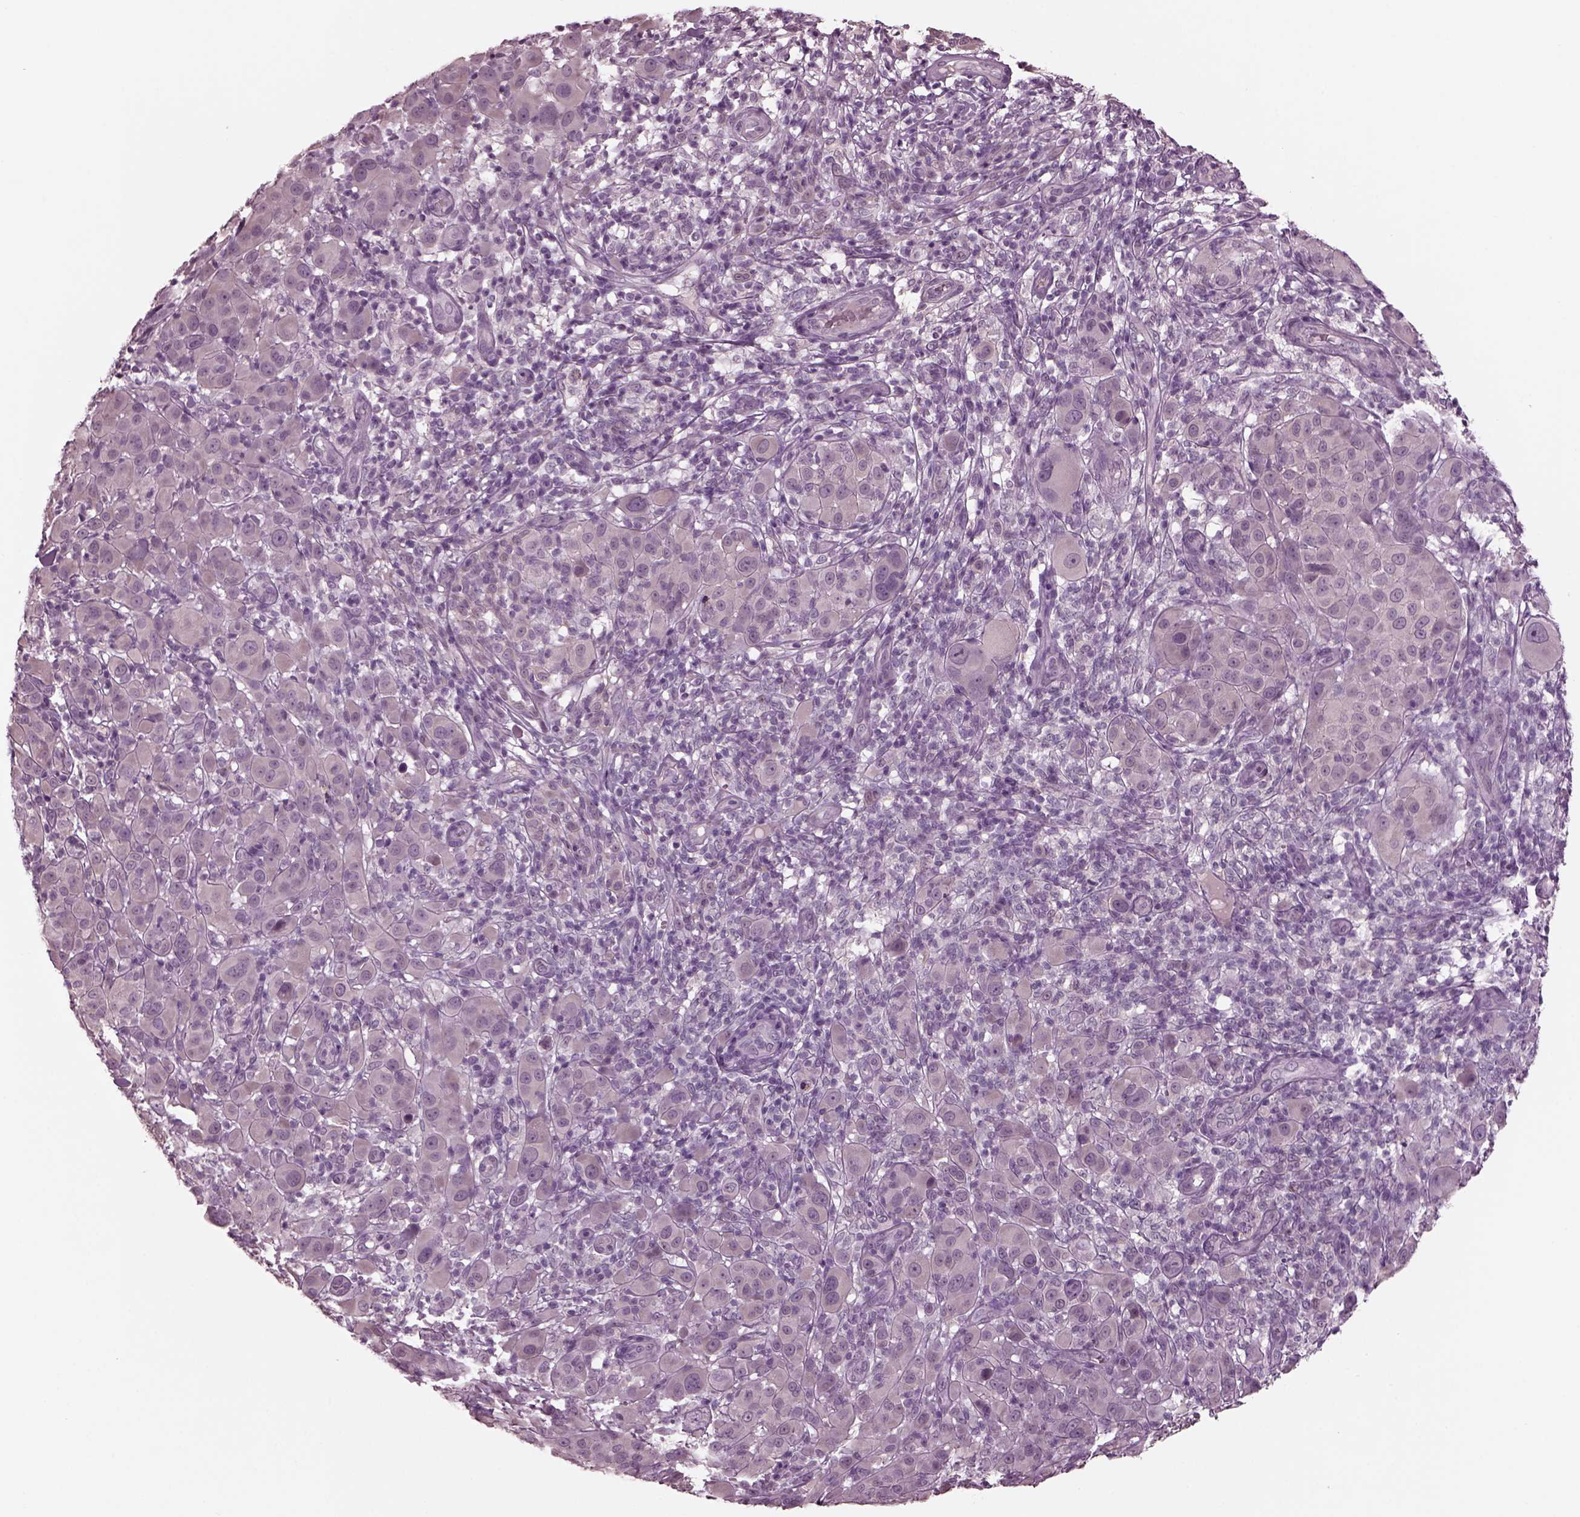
{"staining": {"intensity": "negative", "quantity": "none", "location": "none"}, "tissue": "melanoma", "cell_type": "Tumor cells", "image_type": "cancer", "snomed": [{"axis": "morphology", "description": "Malignant melanoma, NOS"}, {"axis": "topography", "description": "Skin"}], "caption": "Immunohistochemistry image of human malignant melanoma stained for a protein (brown), which reveals no staining in tumor cells.", "gene": "CLCN4", "patient": {"sex": "female", "age": 87}}